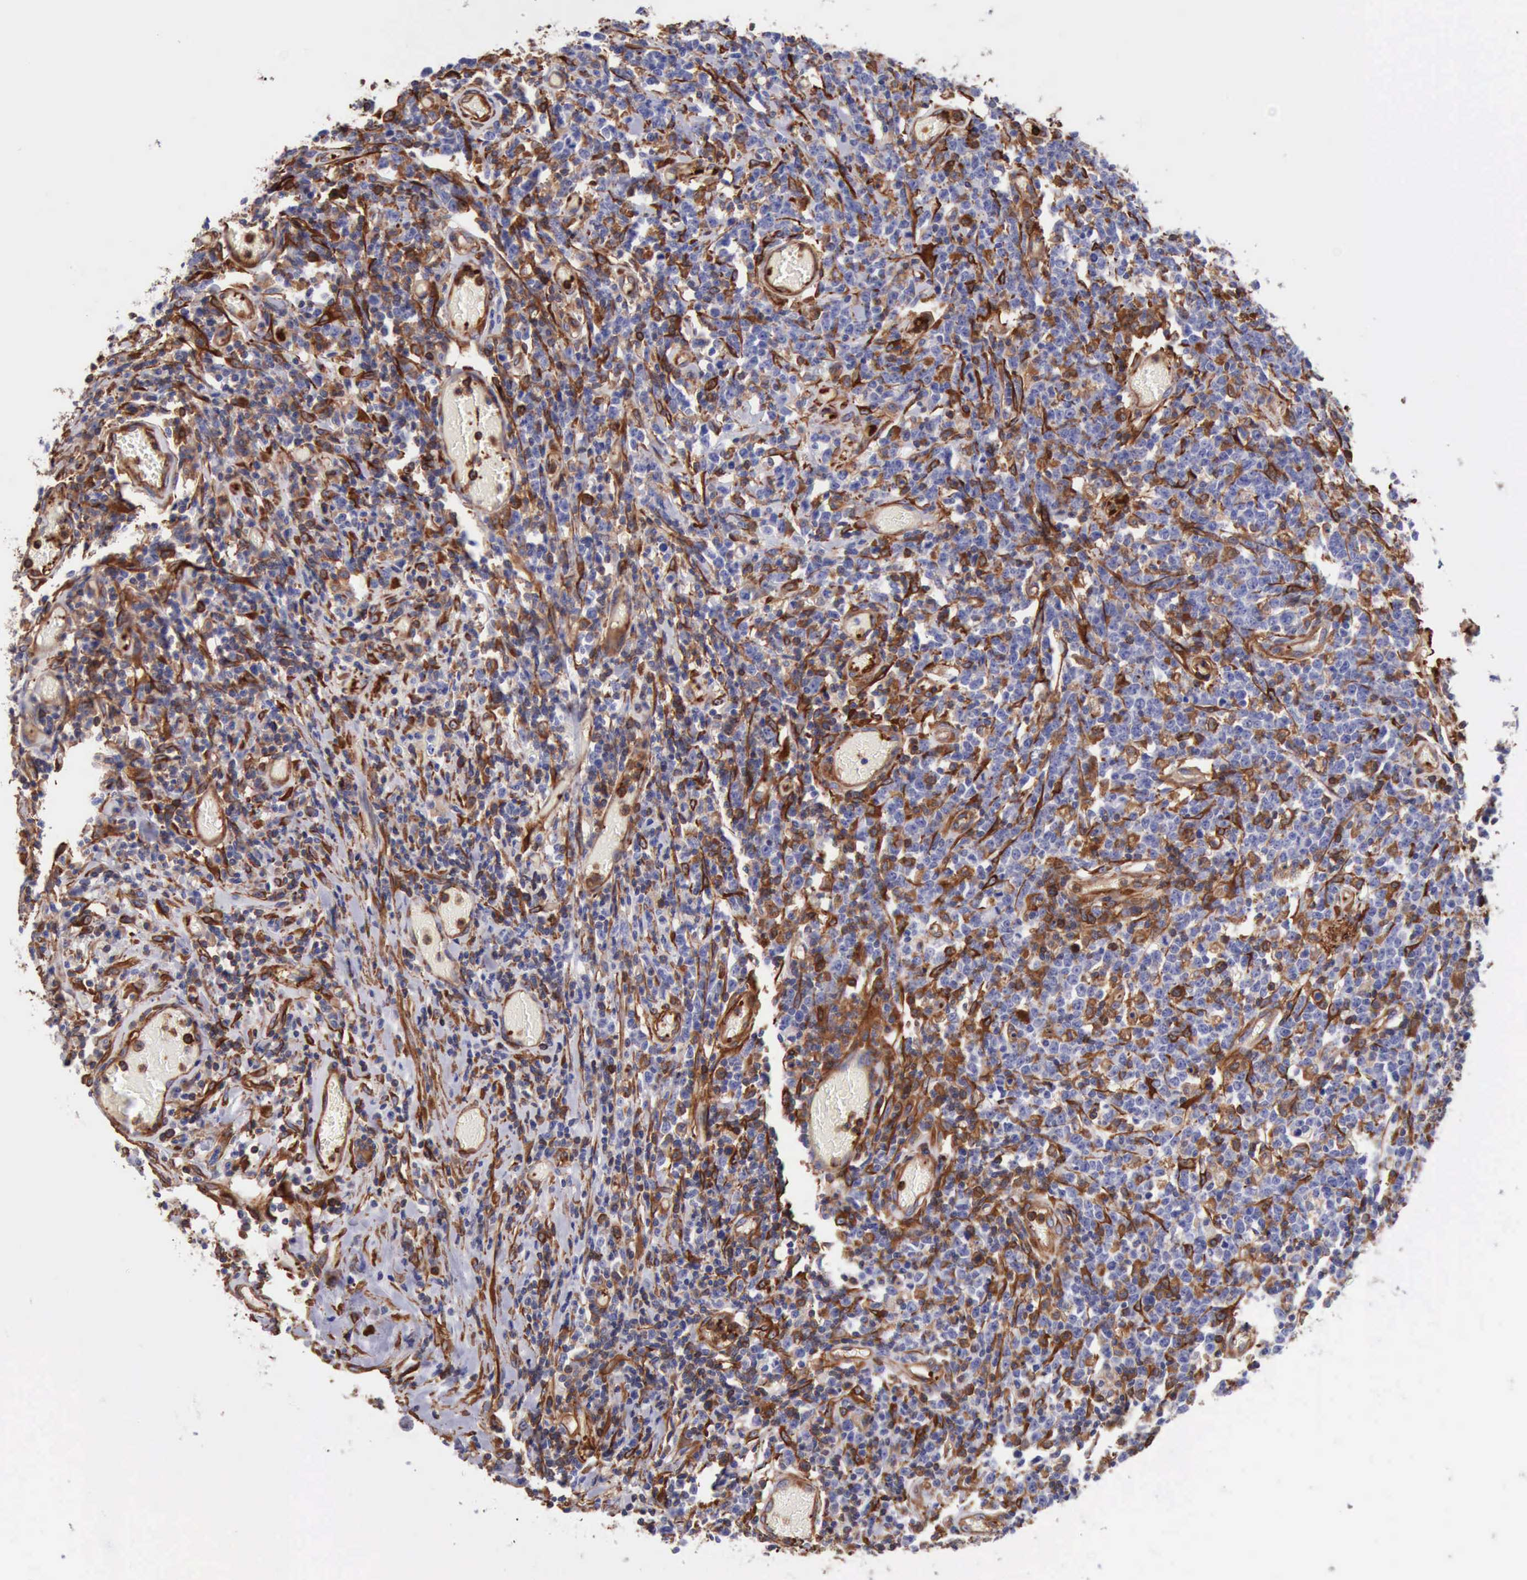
{"staining": {"intensity": "weak", "quantity": "25%-75%", "location": "cytoplasmic/membranous"}, "tissue": "lymphoma", "cell_type": "Tumor cells", "image_type": "cancer", "snomed": [{"axis": "morphology", "description": "Malignant lymphoma, non-Hodgkin's type, High grade"}, {"axis": "topography", "description": "Colon"}], "caption": "DAB (3,3'-diaminobenzidine) immunohistochemical staining of human lymphoma shows weak cytoplasmic/membranous protein expression in approximately 25%-75% of tumor cells.", "gene": "FLNA", "patient": {"sex": "male", "age": 82}}